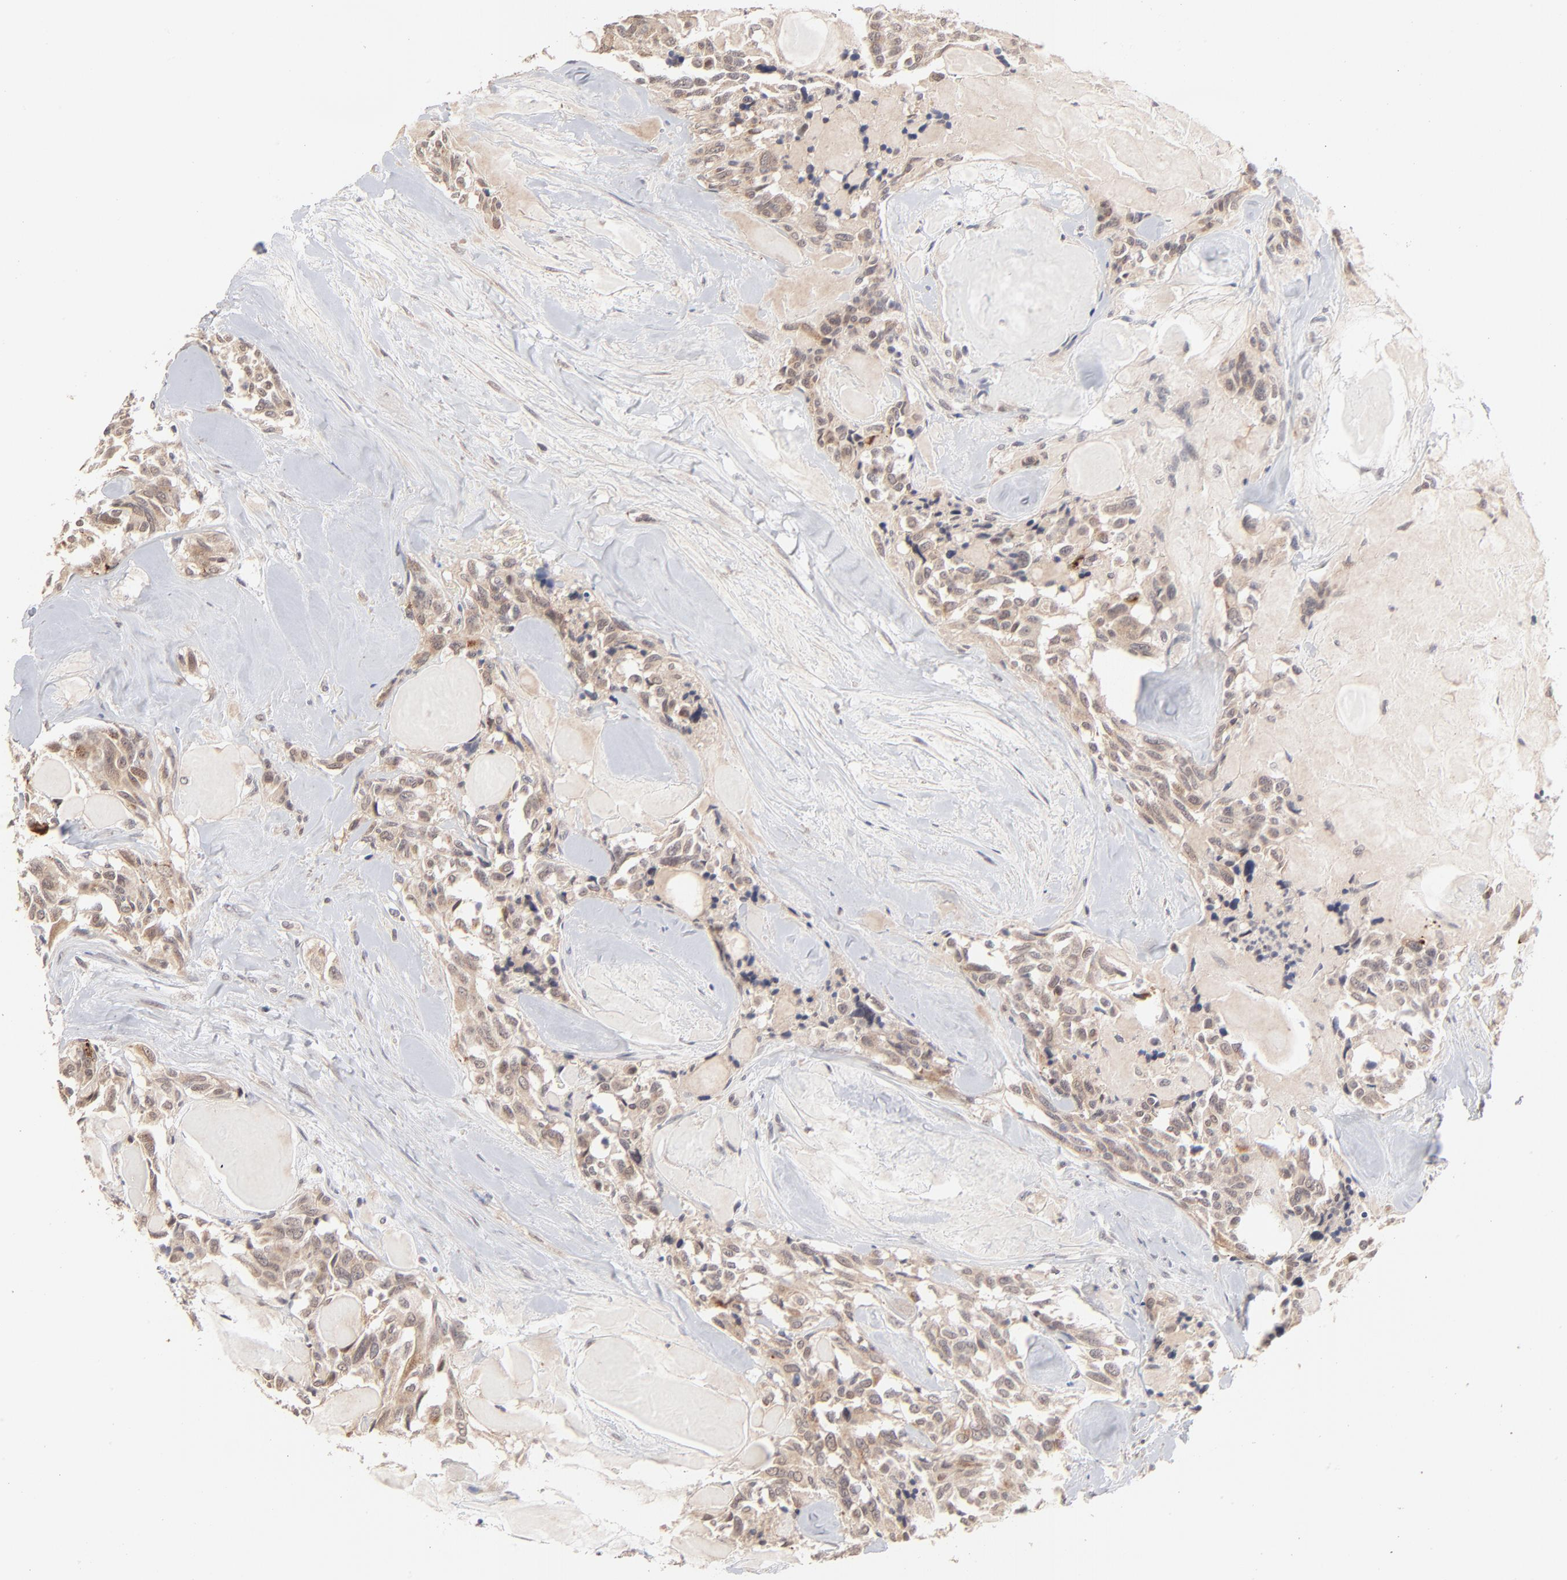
{"staining": {"intensity": "weak", "quantity": "25%-75%", "location": "cytoplasmic/membranous,nuclear"}, "tissue": "thyroid cancer", "cell_type": "Tumor cells", "image_type": "cancer", "snomed": [{"axis": "morphology", "description": "Carcinoma, NOS"}, {"axis": "morphology", "description": "Carcinoid, malignant, NOS"}, {"axis": "topography", "description": "Thyroid gland"}], "caption": "Protein staining displays weak cytoplasmic/membranous and nuclear positivity in about 25%-75% of tumor cells in thyroid carcinoid (malignant).", "gene": "MSL2", "patient": {"sex": "male", "age": 33}}